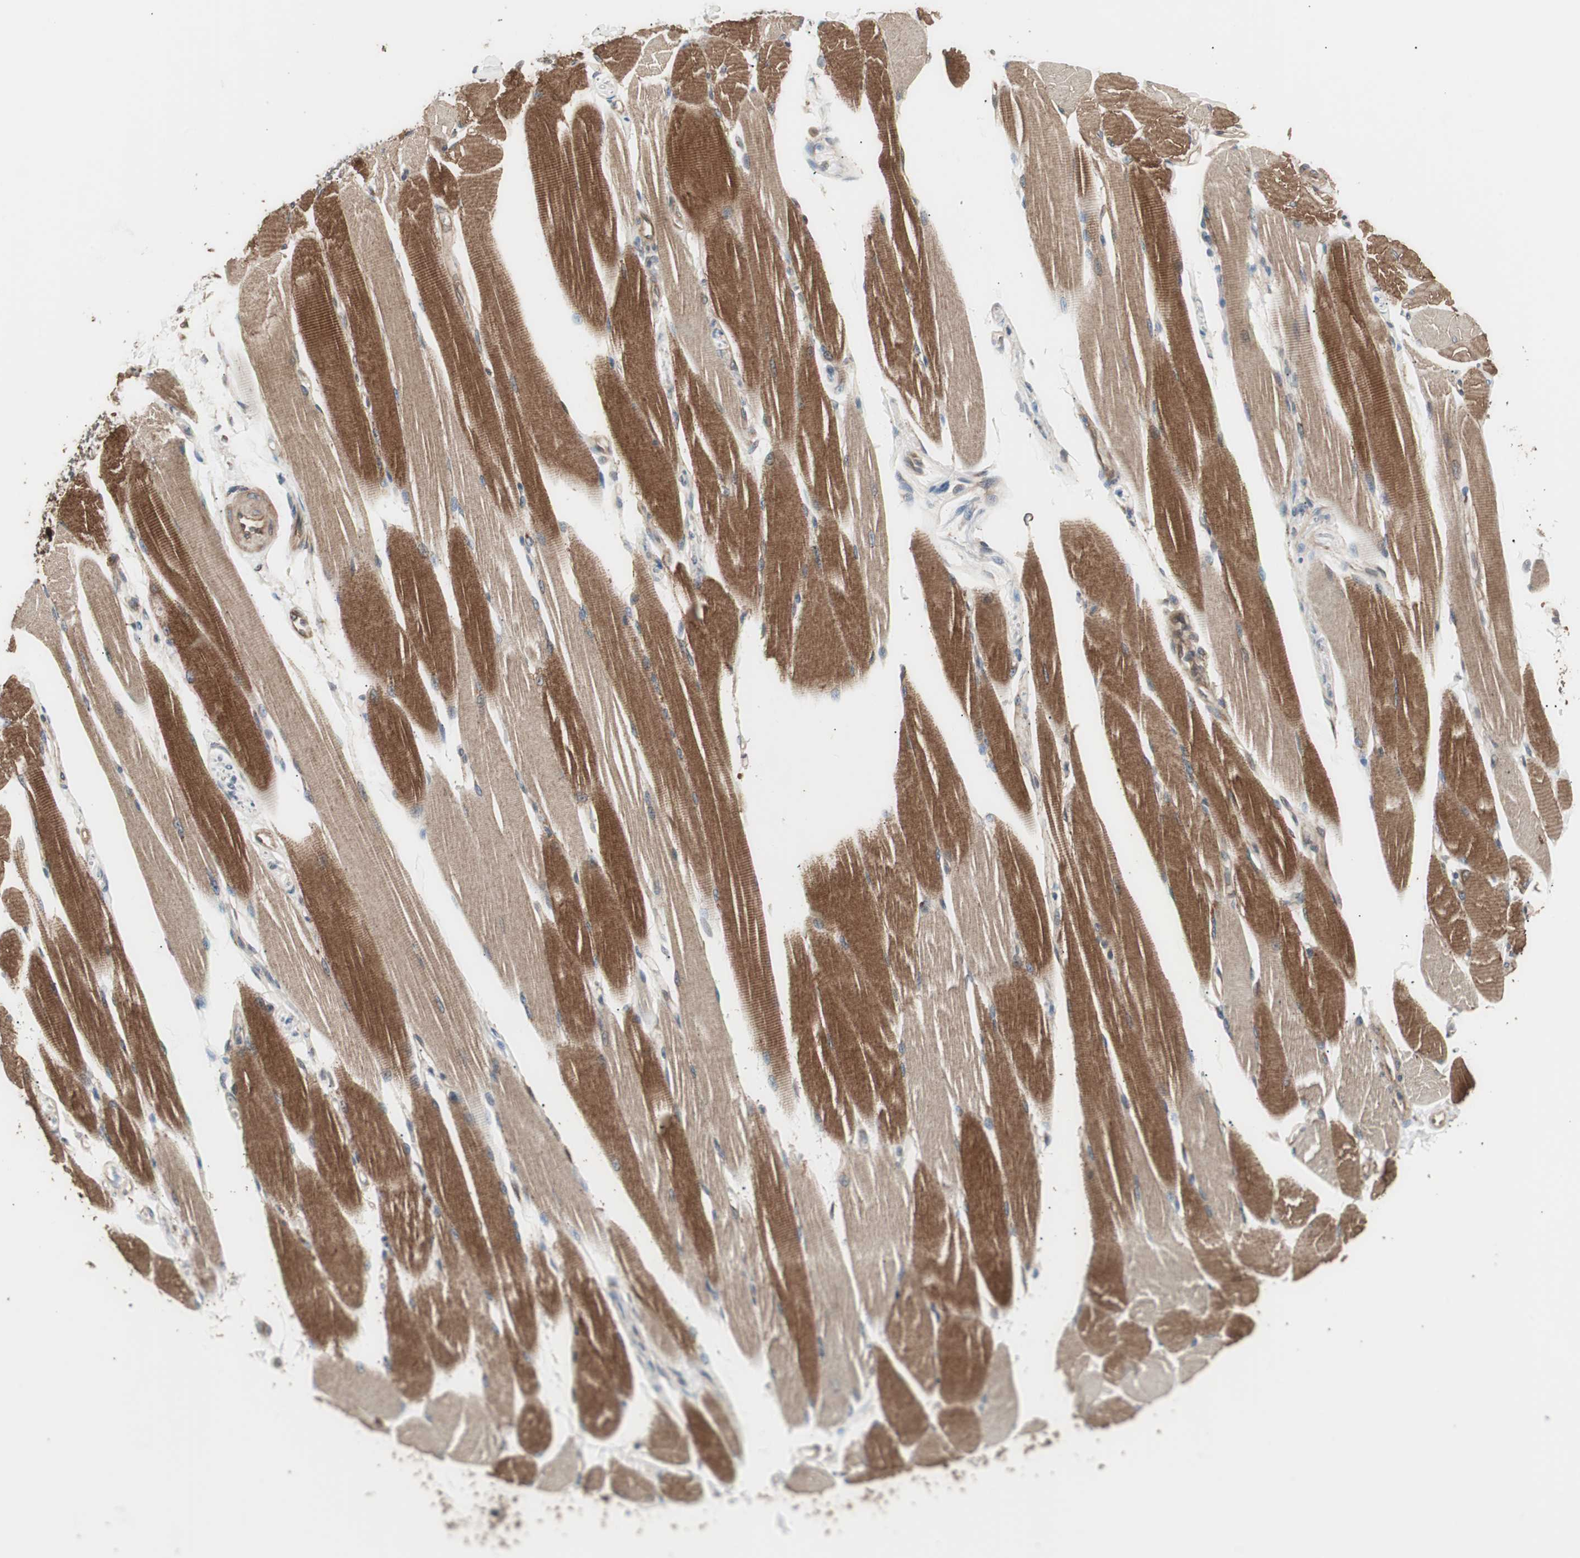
{"staining": {"intensity": "strong", "quantity": "25%-75%", "location": "cytoplasmic/membranous"}, "tissue": "skeletal muscle", "cell_type": "Myocytes", "image_type": "normal", "snomed": [{"axis": "morphology", "description": "Normal tissue, NOS"}, {"axis": "topography", "description": "Skeletal muscle"}, {"axis": "topography", "description": "Peripheral nerve tissue"}], "caption": "The immunohistochemical stain shows strong cytoplasmic/membranous positivity in myocytes of normal skeletal muscle. (DAB IHC, brown staining for protein, blue staining for nuclei).", "gene": "LZTS1", "patient": {"sex": "female", "age": 84}}